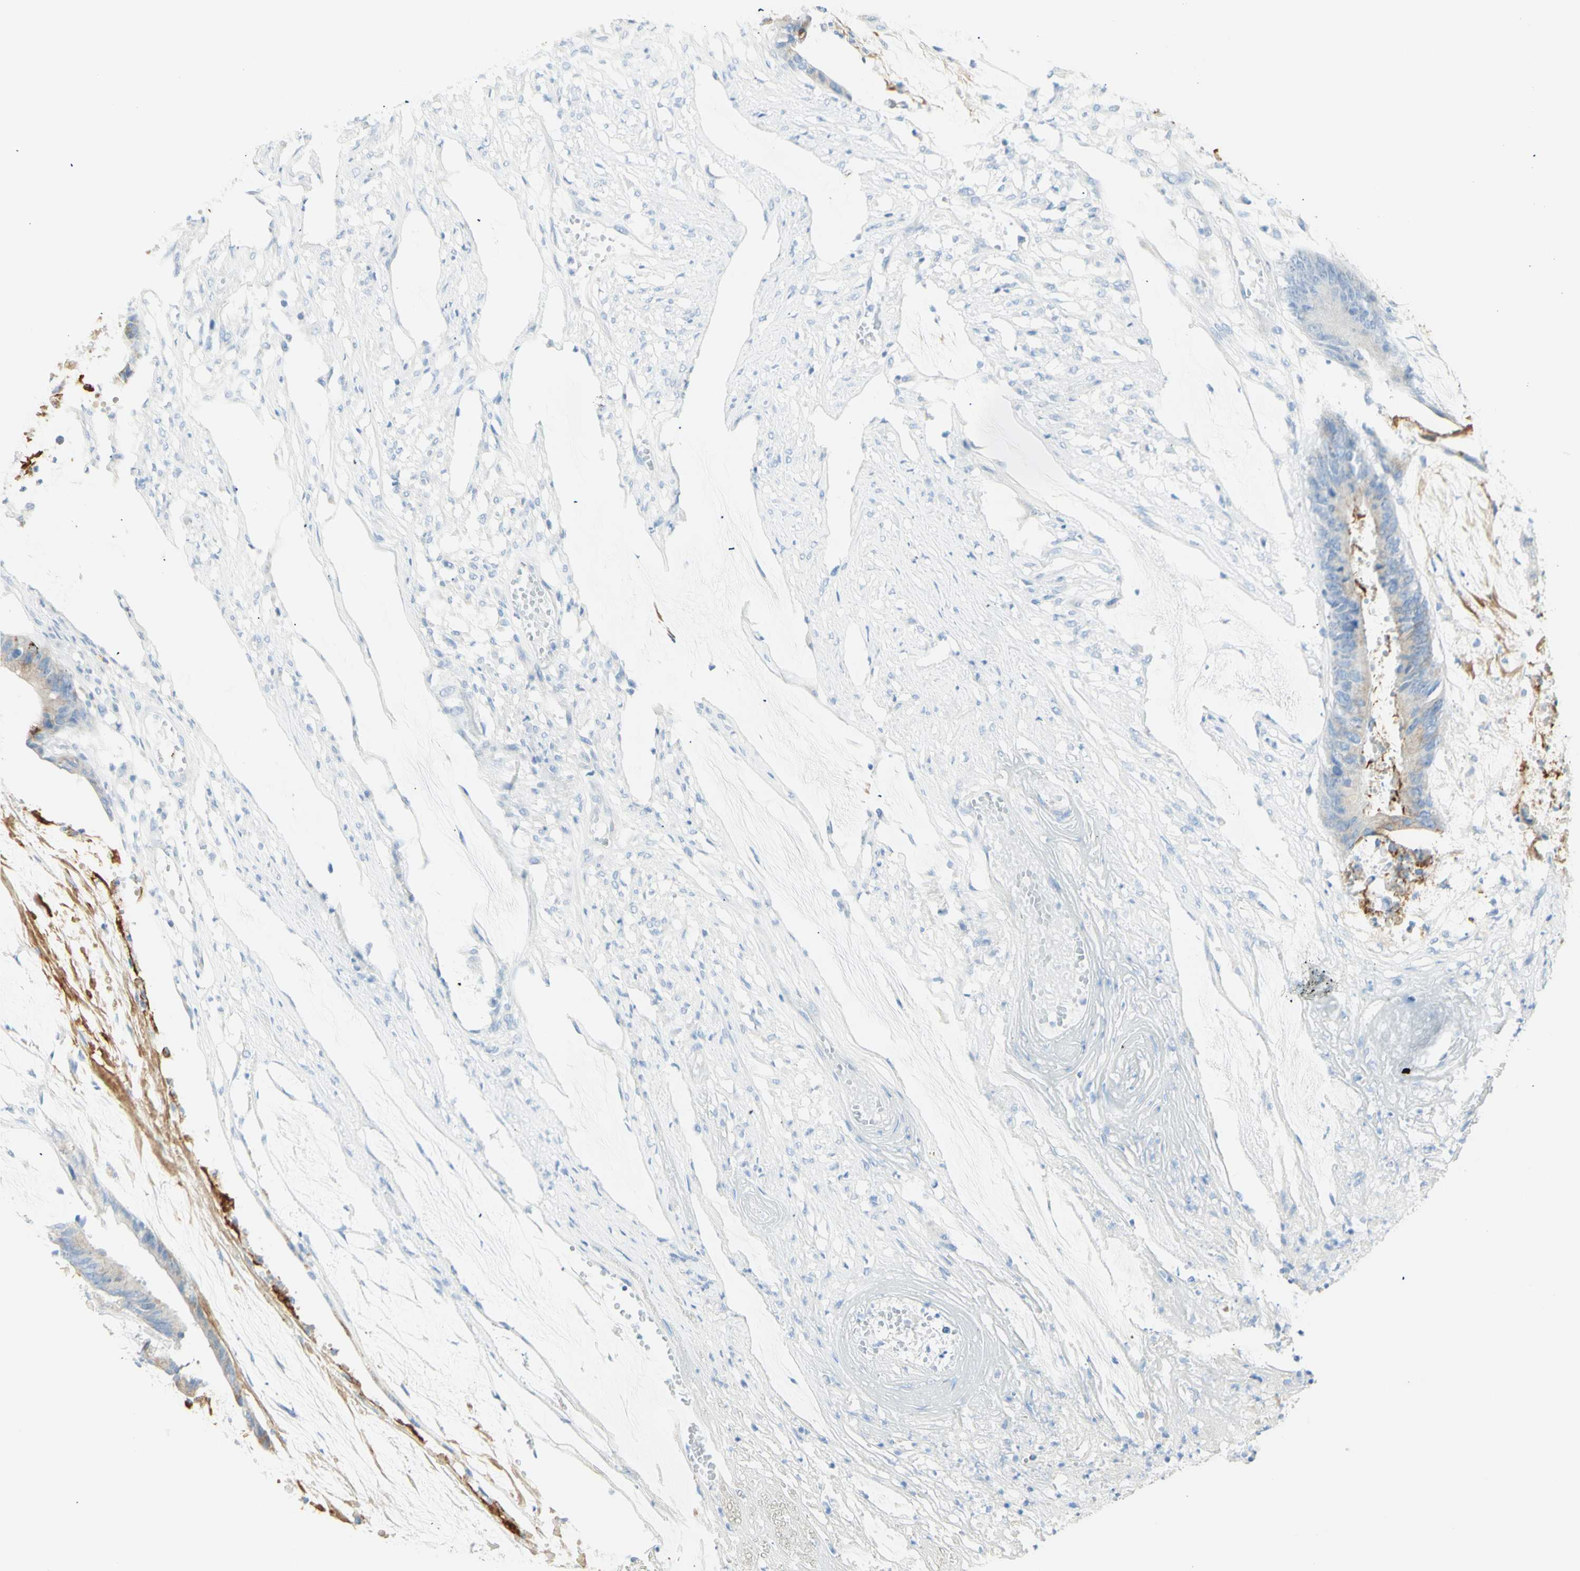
{"staining": {"intensity": "weak", "quantity": "25%-75%", "location": "cytoplasmic/membranous"}, "tissue": "colorectal cancer", "cell_type": "Tumor cells", "image_type": "cancer", "snomed": [{"axis": "morphology", "description": "Adenocarcinoma, NOS"}, {"axis": "topography", "description": "Rectum"}], "caption": "This is a histology image of immunohistochemistry staining of colorectal cancer, which shows weak positivity in the cytoplasmic/membranous of tumor cells.", "gene": "LETM1", "patient": {"sex": "female", "age": 66}}